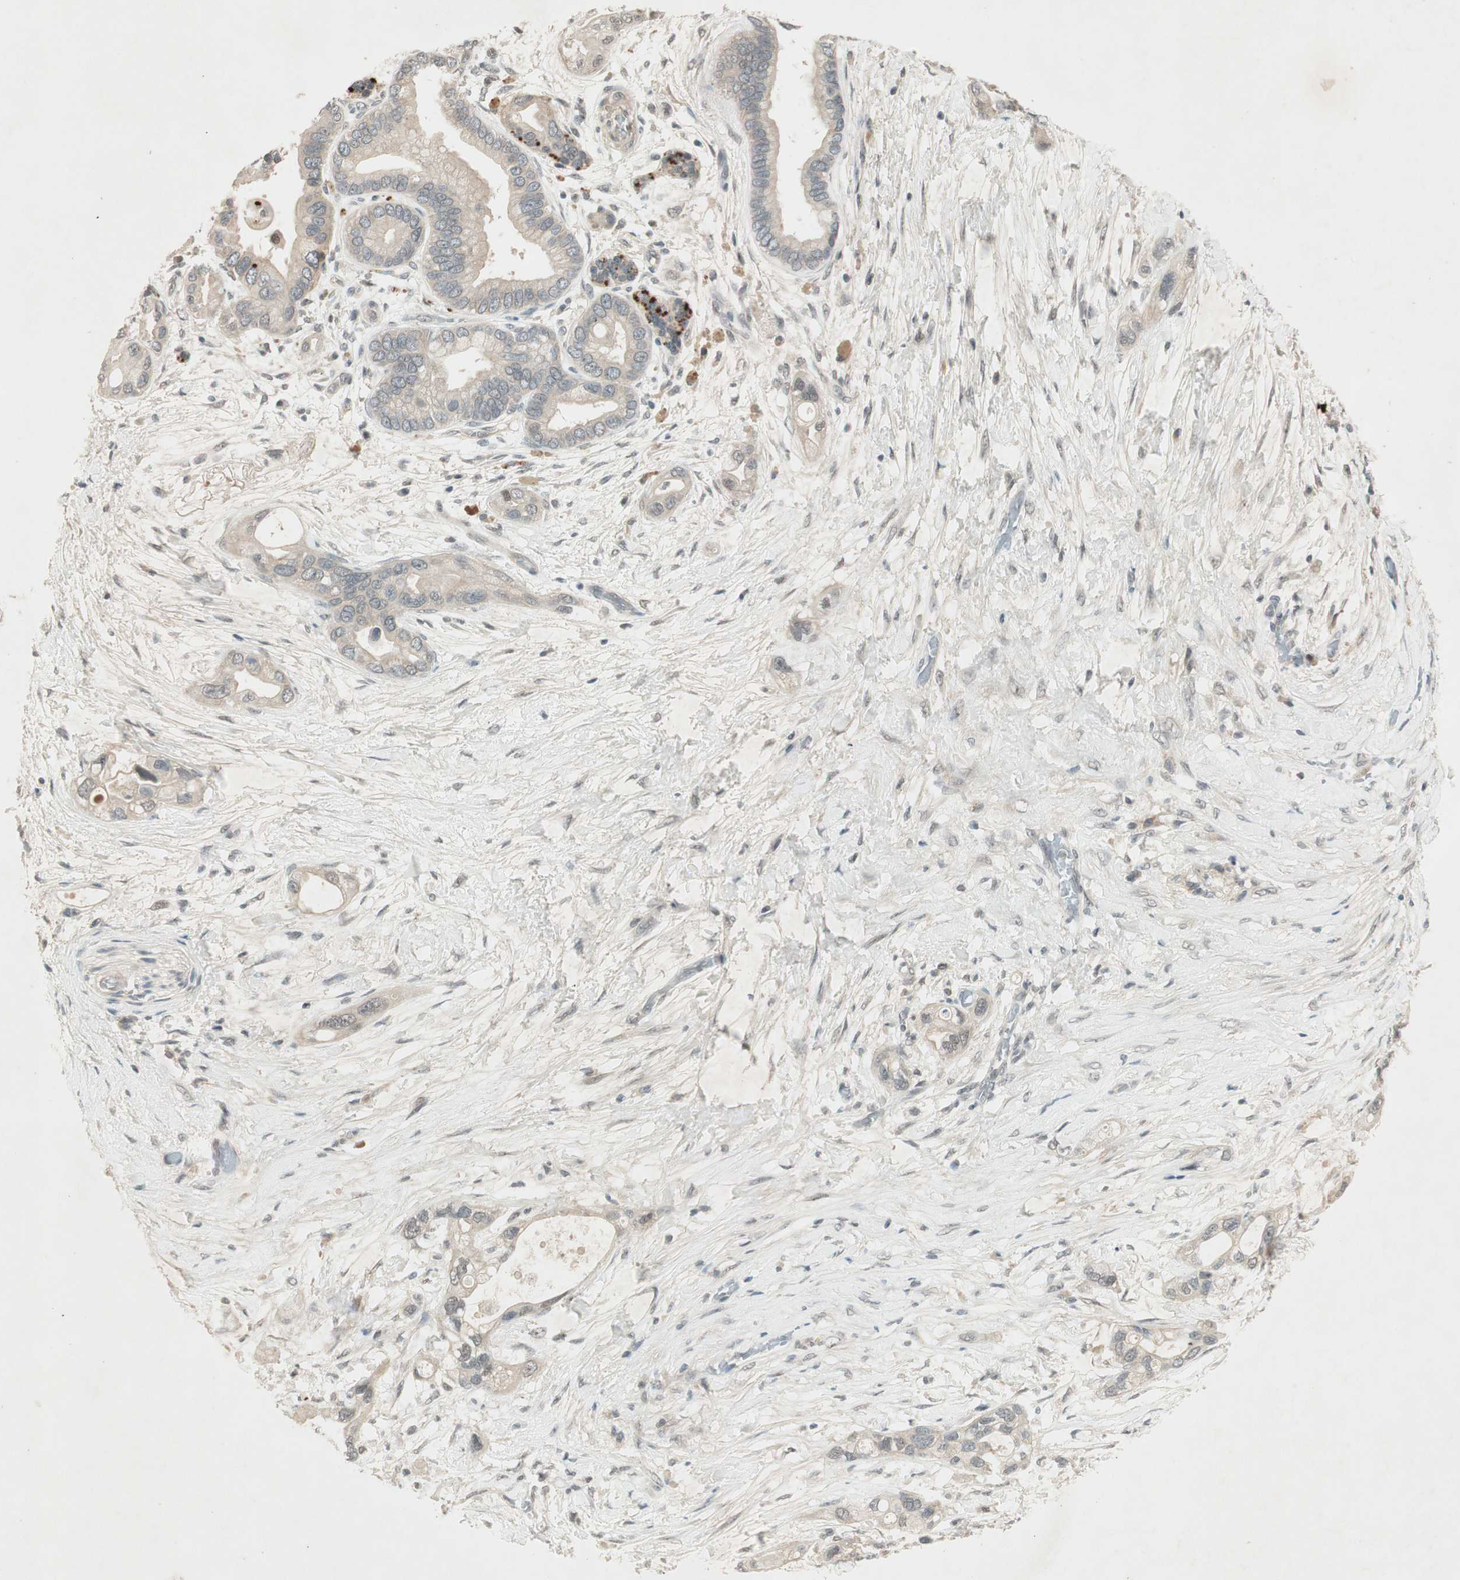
{"staining": {"intensity": "negative", "quantity": "none", "location": "none"}, "tissue": "pancreatic cancer", "cell_type": "Tumor cells", "image_type": "cancer", "snomed": [{"axis": "morphology", "description": "Adenocarcinoma, NOS"}, {"axis": "topography", "description": "Pancreas"}], "caption": "A high-resolution micrograph shows immunohistochemistry (IHC) staining of pancreatic cancer (adenocarcinoma), which shows no significant positivity in tumor cells.", "gene": "RNGTT", "patient": {"sex": "female", "age": 77}}